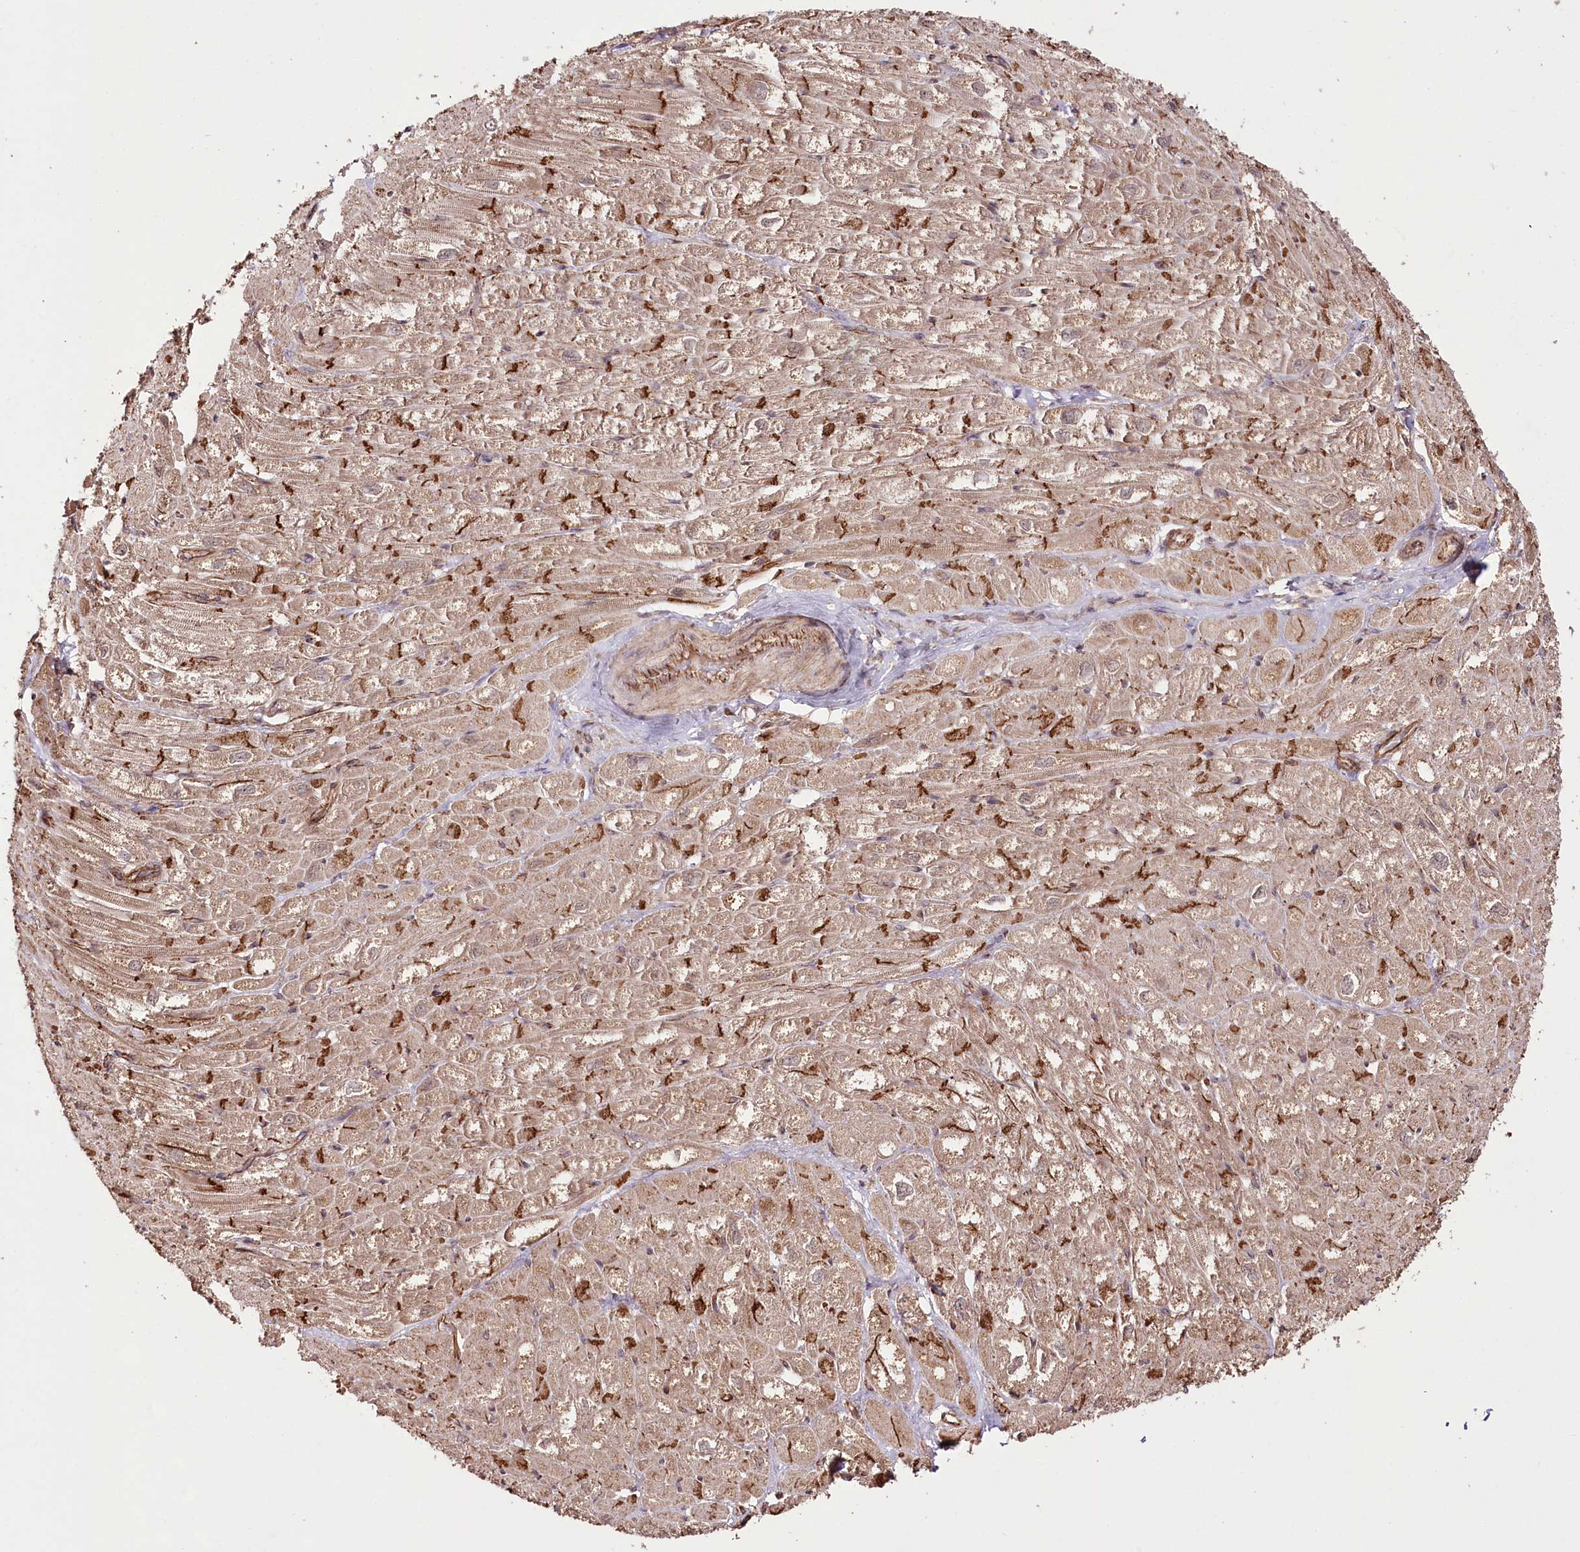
{"staining": {"intensity": "strong", "quantity": ">75%", "location": "cytoplasmic/membranous"}, "tissue": "heart muscle", "cell_type": "Cardiomyocytes", "image_type": "normal", "snomed": [{"axis": "morphology", "description": "Normal tissue, NOS"}, {"axis": "topography", "description": "Heart"}], "caption": "Immunohistochemistry (IHC) staining of normal heart muscle, which demonstrates high levels of strong cytoplasmic/membranous staining in approximately >75% of cardiomyocytes indicating strong cytoplasmic/membranous protein staining. The staining was performed using DAB (brown) for protein detection and nuclei were counterstained in hematoxylin (blue).", "gene": "DHX29", "patient": {"sex": "male", "age": 50}}